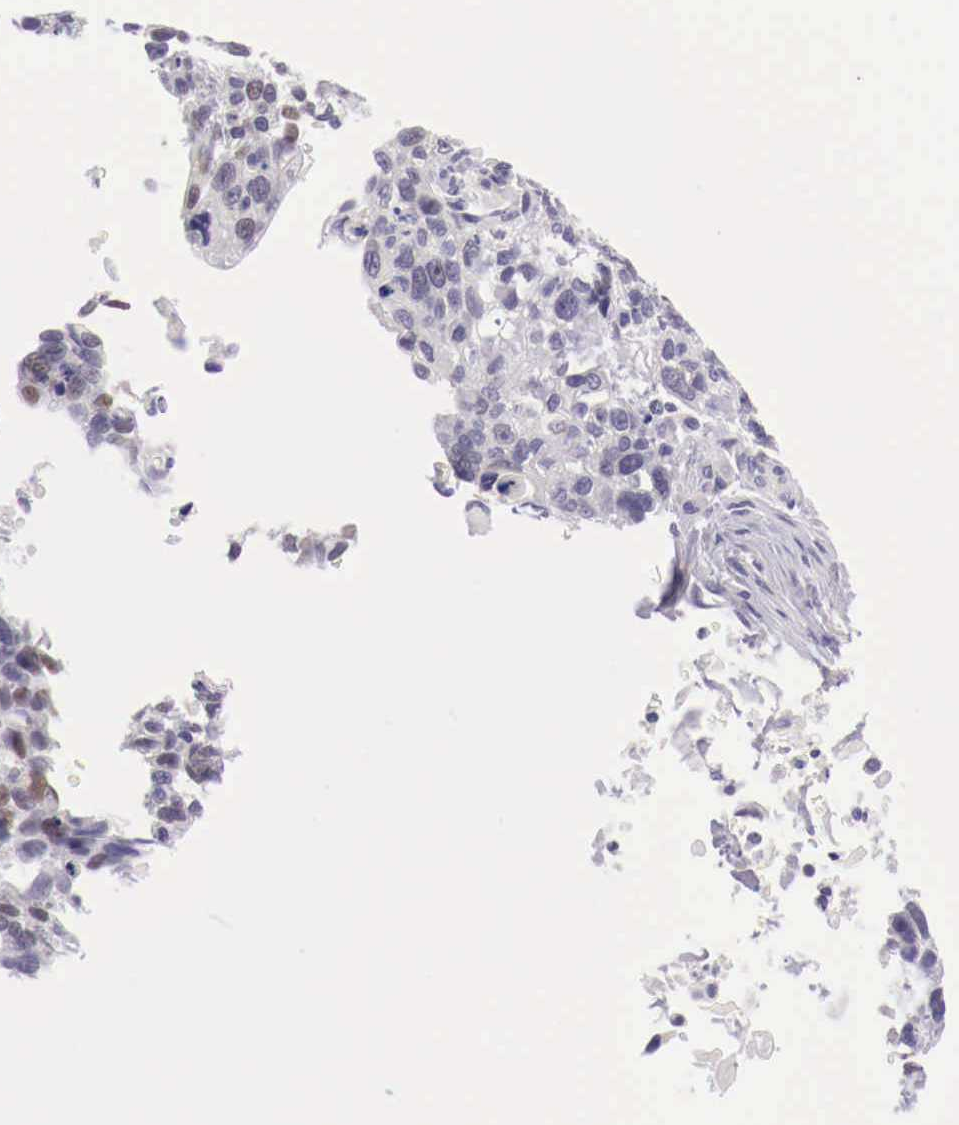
{"staining": {"intensity": "negative", "quantity": "none", "location": "none"}, "tissue": "lung cancer", "cell_type": "Tumor cells", "image_type": "cancer", "snomed": [{"axis": "morphology", "description": "Squamous cell carcinoma, NOS"}, {"axis": "topography", "description": "Lymph node"}, {"axis": "topography", "description": "Lung"}], "caption": "Immunohistochemical staining of lung cancer reveals no significant positivity in tumor cells.", "gene": "BCL6", "patient": {"sex": "male", "age": 74}}